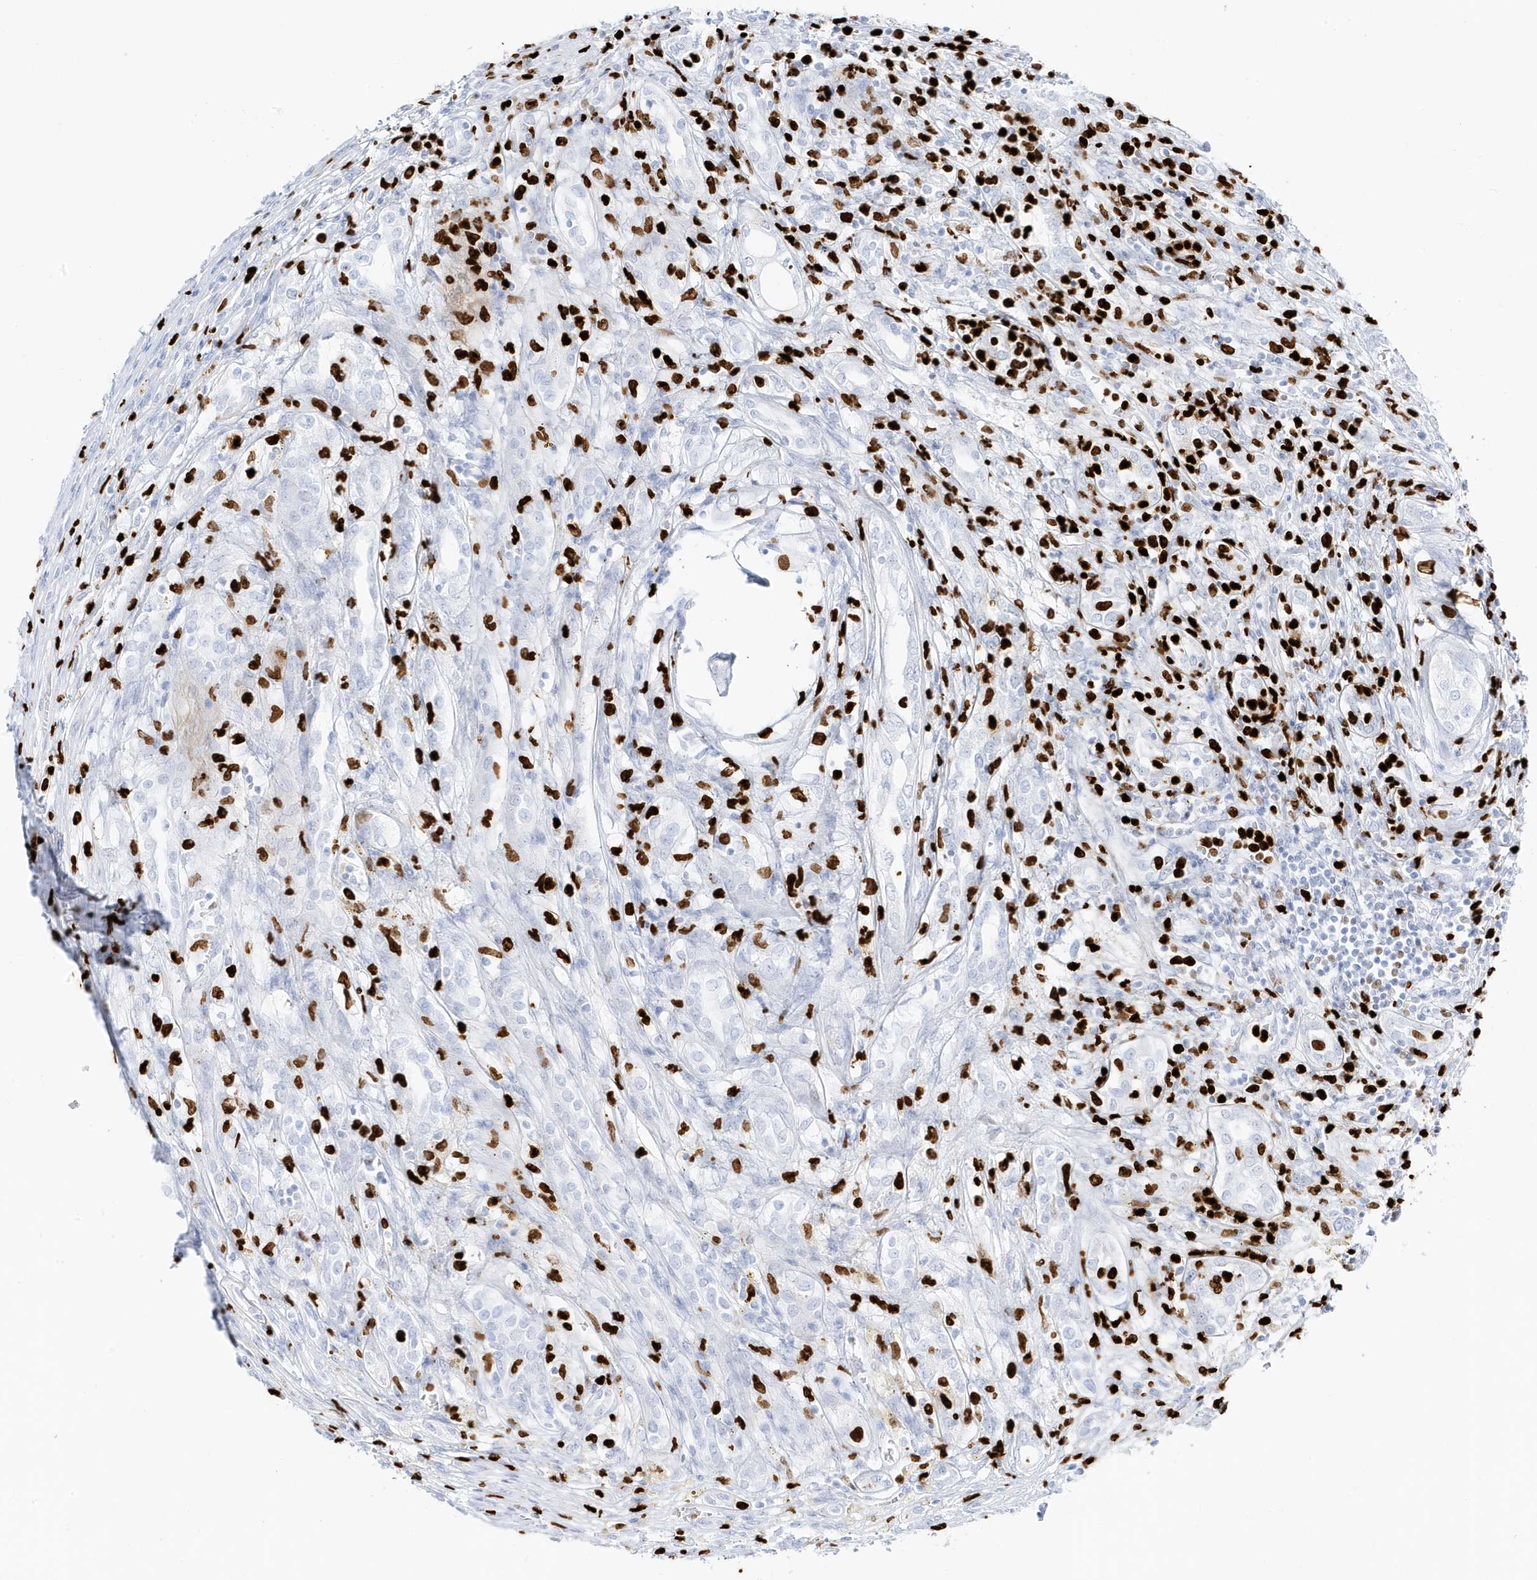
{"staining": {"intensity": "negative", "quantity": "none", "location": "none"}, "tissue": "renal cancer", "cell_type": "Tumor cells", "image_type": "cancer", "snomed": [{"axis": "morphology", "description": "Adenocarcinoma, NOS"}, {"axis": "topography", "description": "Kidney"}], "caption": "This image is of renal cancer (adenocarcinoma) stained with immunohistochemistry (IHC) to label a protein in brown with the nuclei are counter-stained blue. There is no positivity in tumor cells.", "gene": "MNDA", "patient": {"sex": "female", "age": 54}}